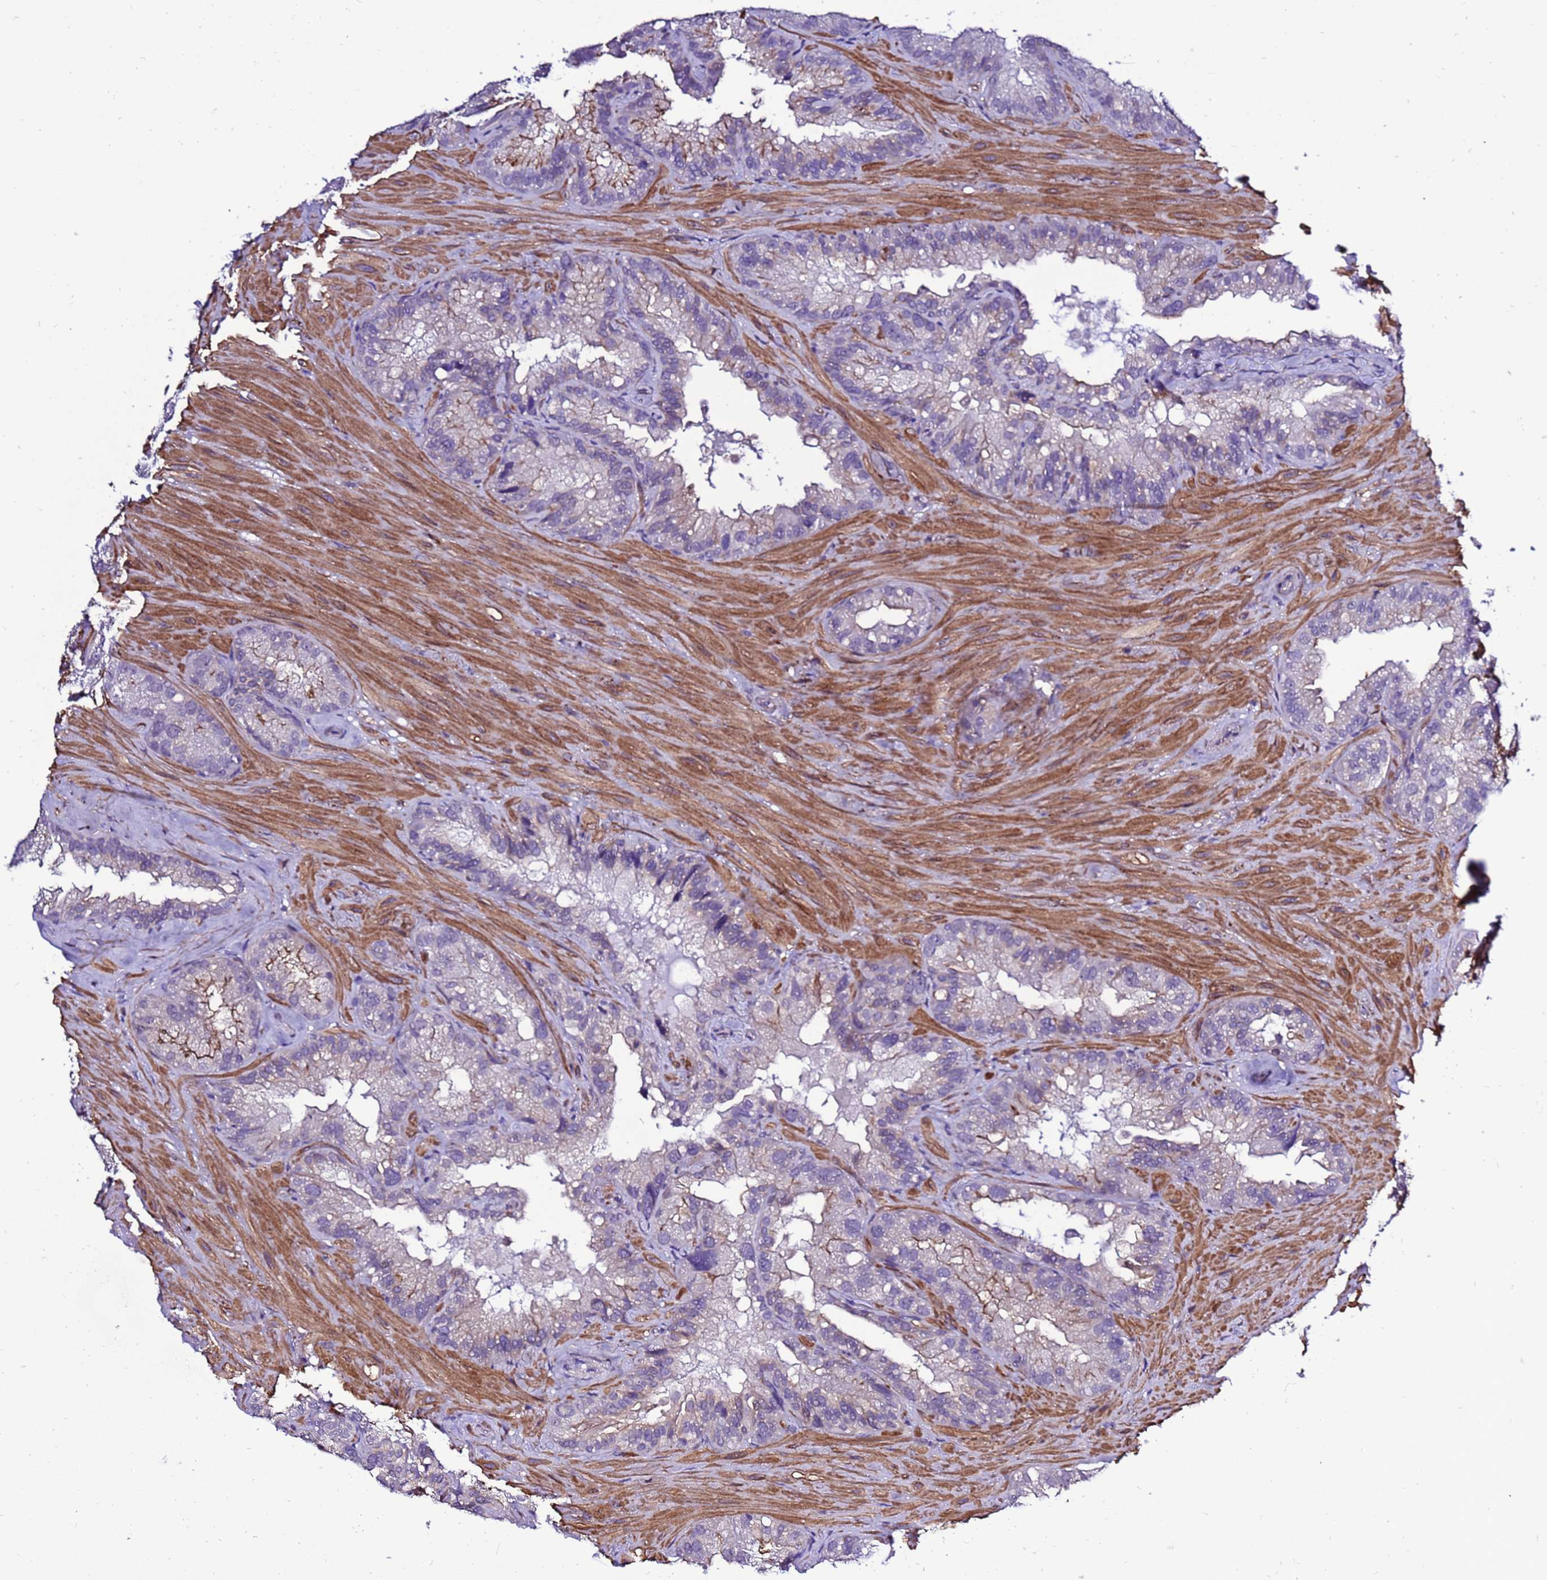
{"staining": {"intensity": "weak", "quantity": "<25%", "location": "cytoplasmic/membranous"}, "tissue": "seminal vesicle", "cell_type": "Glandular cells", "image_type": "normal", "snomed": [{"axis": "morphology", "description": "Normal tissue, NOS"}, {"axis": "topography", "description": "Prostate"}, {"axis": "topography", "description": "Seminal veicle"}], "caption": "IHC image of unremarkable seminal vesicle: seminal vesicle stained with DAB (3,3'-diaminobenzidine) demonstrates no significant protein positivity in glandular cells.", "gene": "GZF1", "patient": {"sex": "male", "age": 68}}